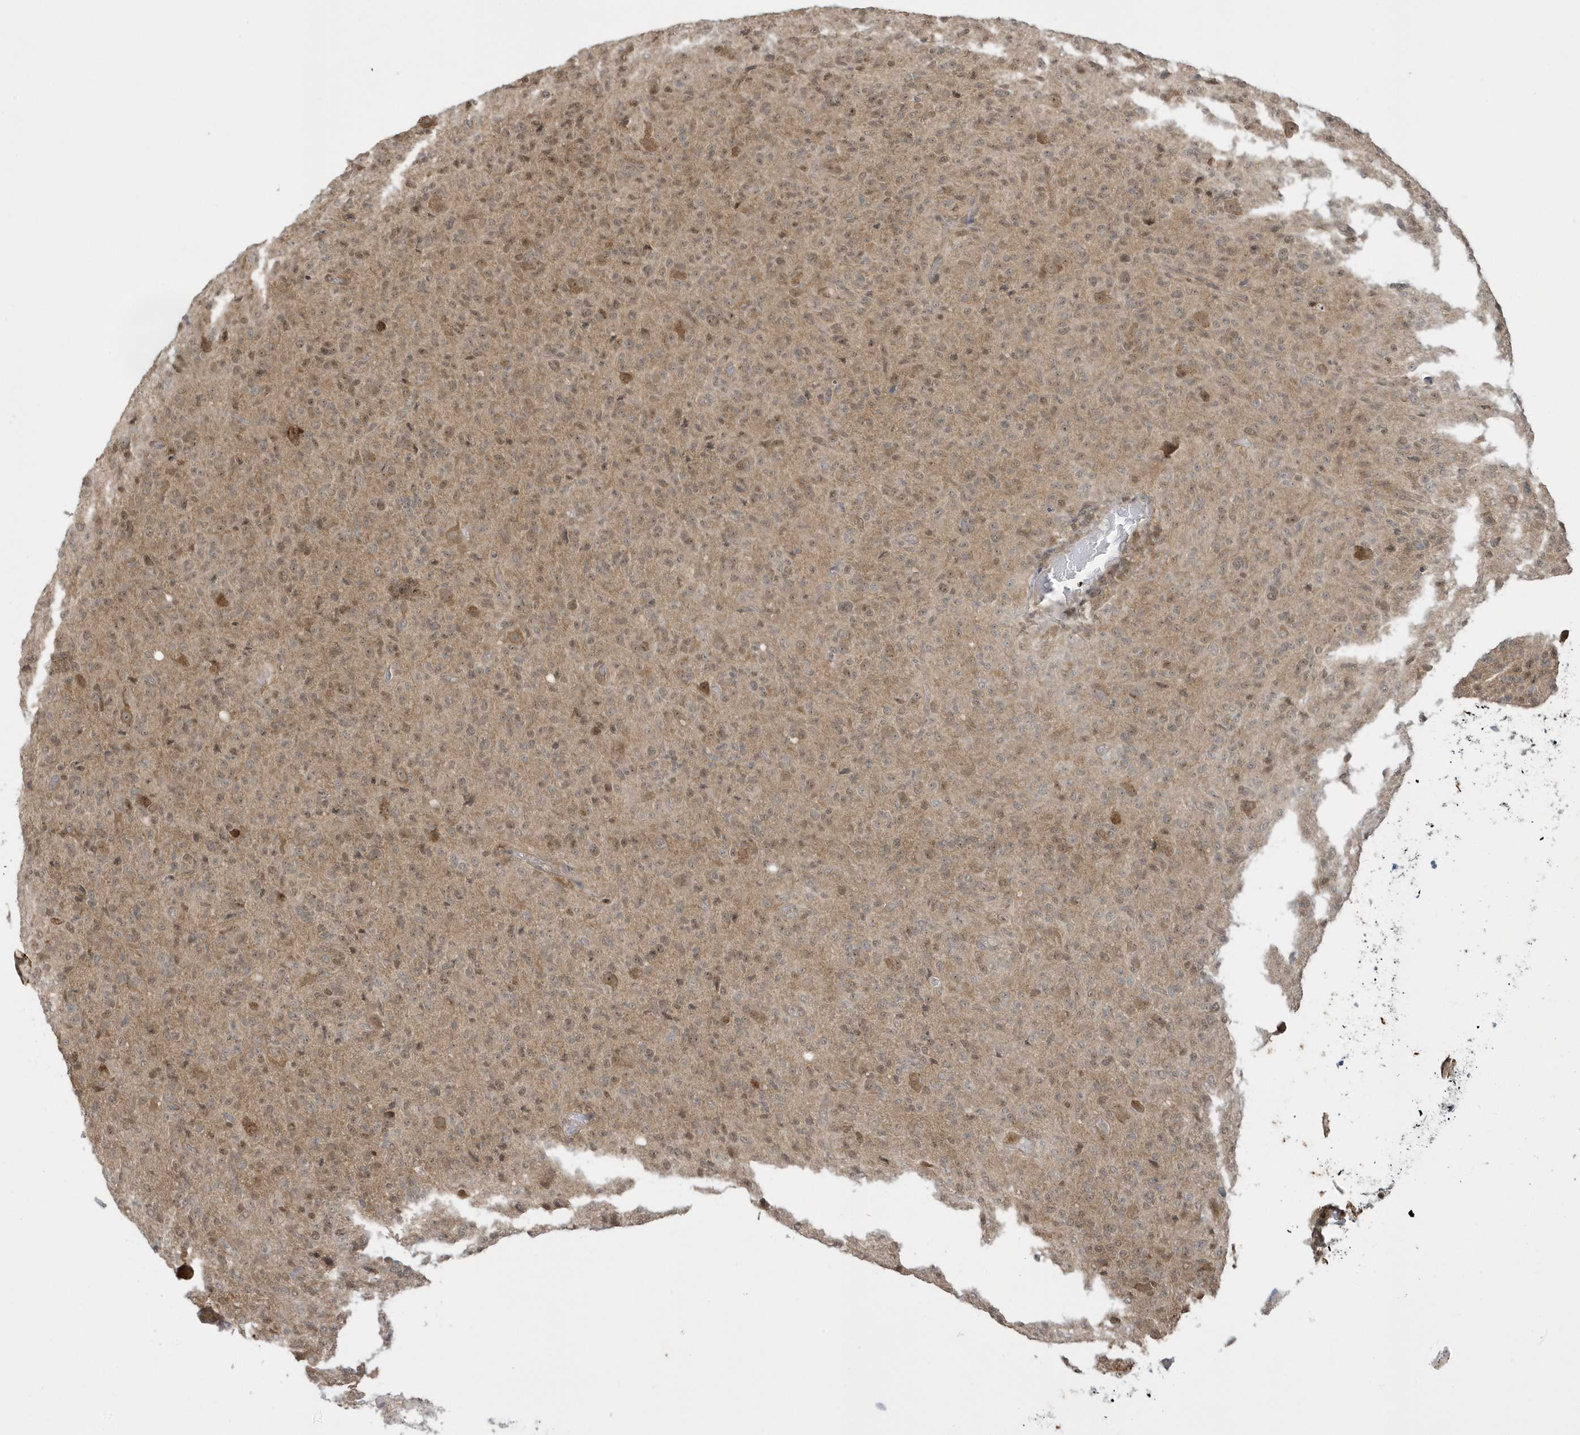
{"staining": {"intensity": "weak", "quantity": "25%-75%", "location": "nuclear"}, "tissue": "glioma", "cell_type": "Tumor cells", "image_type": "cancer", "snomed": [{"axis": "morphology", "description": "Glioma, malignant, High grade"}, {"axis": "topography", "description": "Brain"}], "caption": "Immunohistochemistry (IHC) micrograph of neoplastic tissue: human malignant high-grade glioma stained using IHC displays low levels of weak protein expression localized specifically in the nuclear of tumor cells, appearing as a nuclear brown color.", "gene": "PPP1R7", "patient": {"sex": "female", "age": 57}}